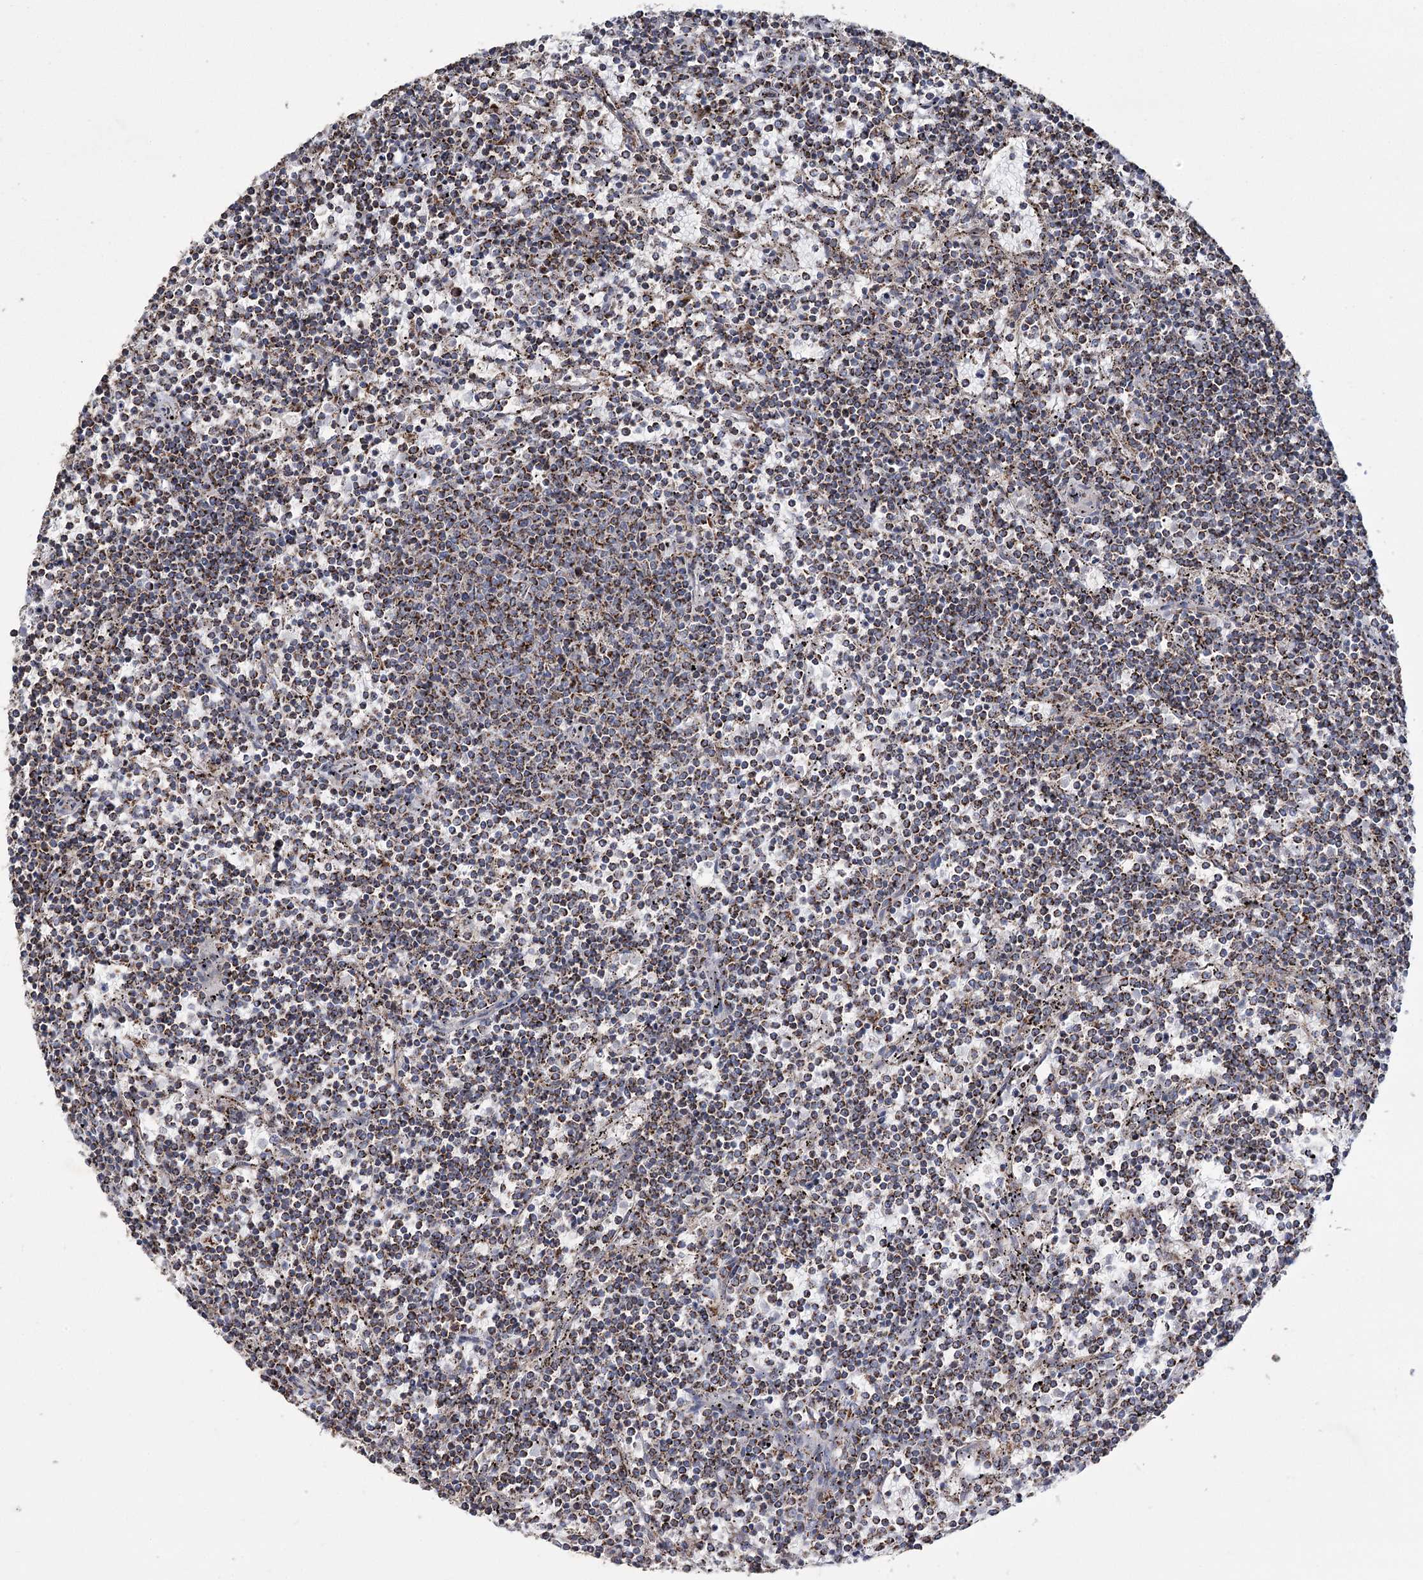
{"staining": {"intensity": "strong", "quantity": ">75%", "location": "cytoplasmic/membranous"}, "tissue": "lymphoma", "cell_type": "Tumor cells", "image_type": "cancer", "snomed": [{"axis": "morphology", "description": "Malignant lymphoma, non-Hodgkin's type, Low grade"}, {"axis": "topography", "description": "Spleen"}], "caption": "High-magnification brightfield microscopy of malignant lymphoma, non-Hodgkin's type (low-grade) stained with DAB (3,3'-diaminobenzidine) (brown) and counterstained with hematoxylin (blue). tumor cells exhibit strong cytoplasmic/membranous positivity is present in about>75% of cells.", "gene": "RANBP3L", "patient": {"sex": "female", "age": 50}}